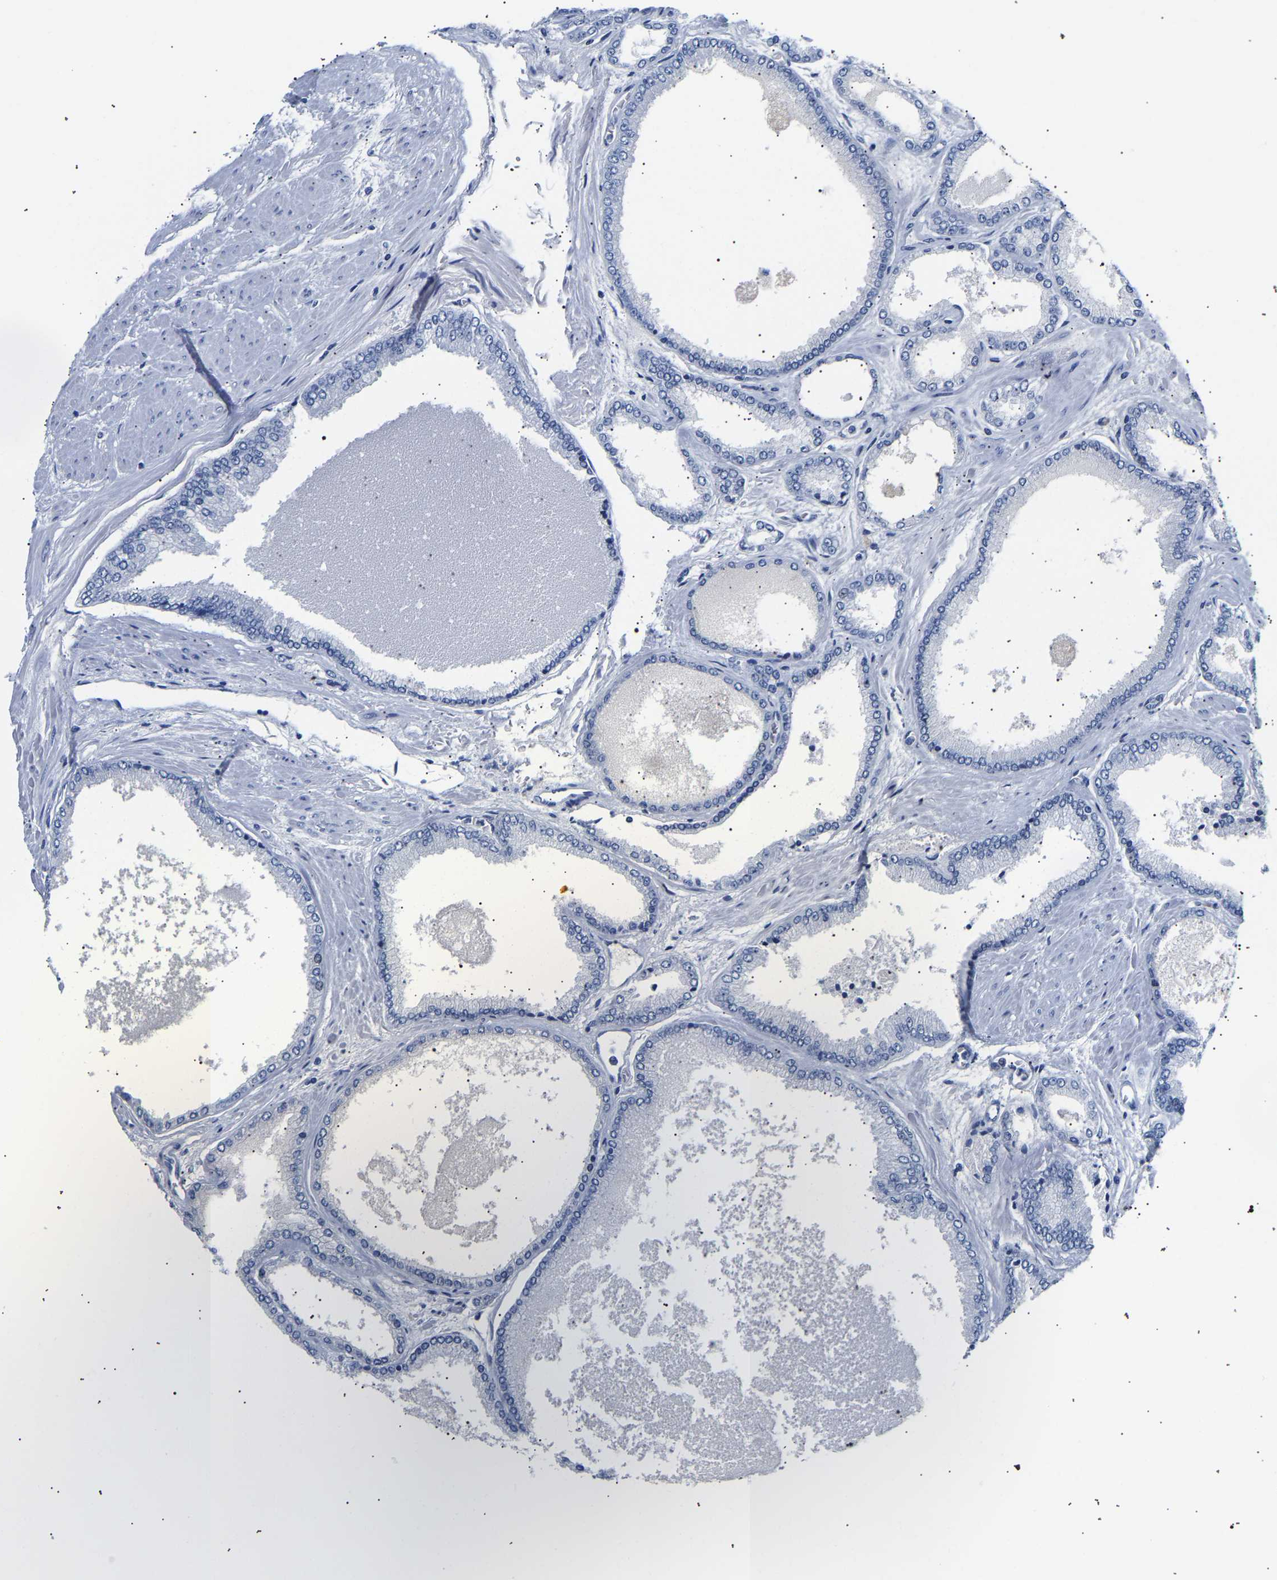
{"staining": {"intensity": "negative", "quantity": "none", "location": "none"}, "tissue": "prostate cancer", "cell_type": "Tumor cells", "image_type": "cancer", "snomed": [{"axis": "morphology", "description": "Adenocarcinoma, High grade"}, {"axis": "topography", "description": "Prostate"}], "caption": "An image of prostate cancer stained for a protein demonstrates no brown staining in tumor cells. The staining is performed using DAB (3,3'-diaminobenzidine) brown chromogen with nuclei counter-stained in using hematoxylin.", "gene": "SPINK2", "patient": {"sex": "male", "age": 61}}